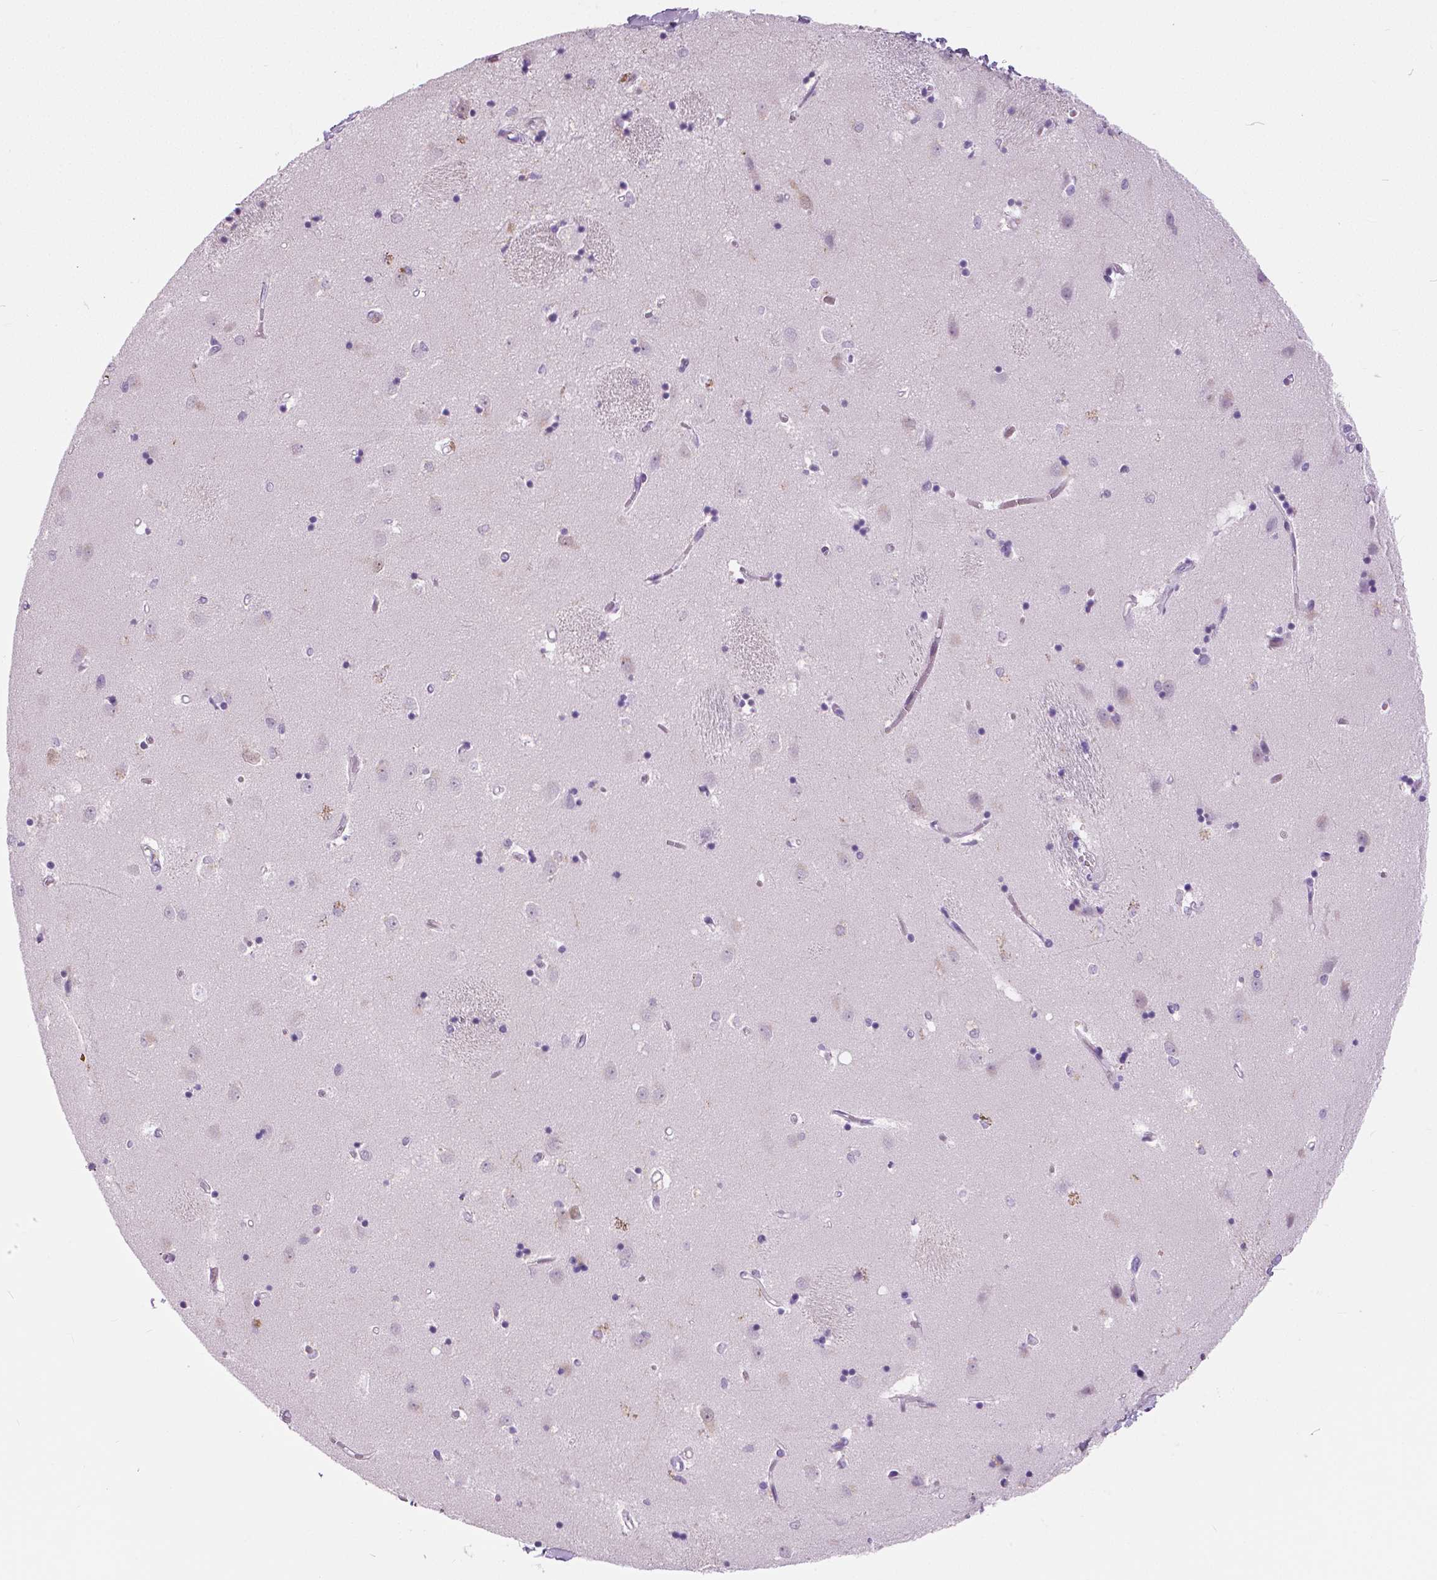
{"staining": {"intensity": "negative", "quantity": "none", "location": "none"}, "tissue": "caudate", "cell_type": "Glial cells", "image_type": "normal", "snomed": [{"axis": "morphology", "description": "Normal tissue, NOS"}, {"axis": "topography", "description": "Lateral ventricle wall"}], "caption": "A high-resolution image shows IHC staining of benign caudate, which reveals no significant positivity in glial cells. Nuclei are stained in blue.", "gene": "SFTPD", "patient": {"sex": "male", "age": 54}}